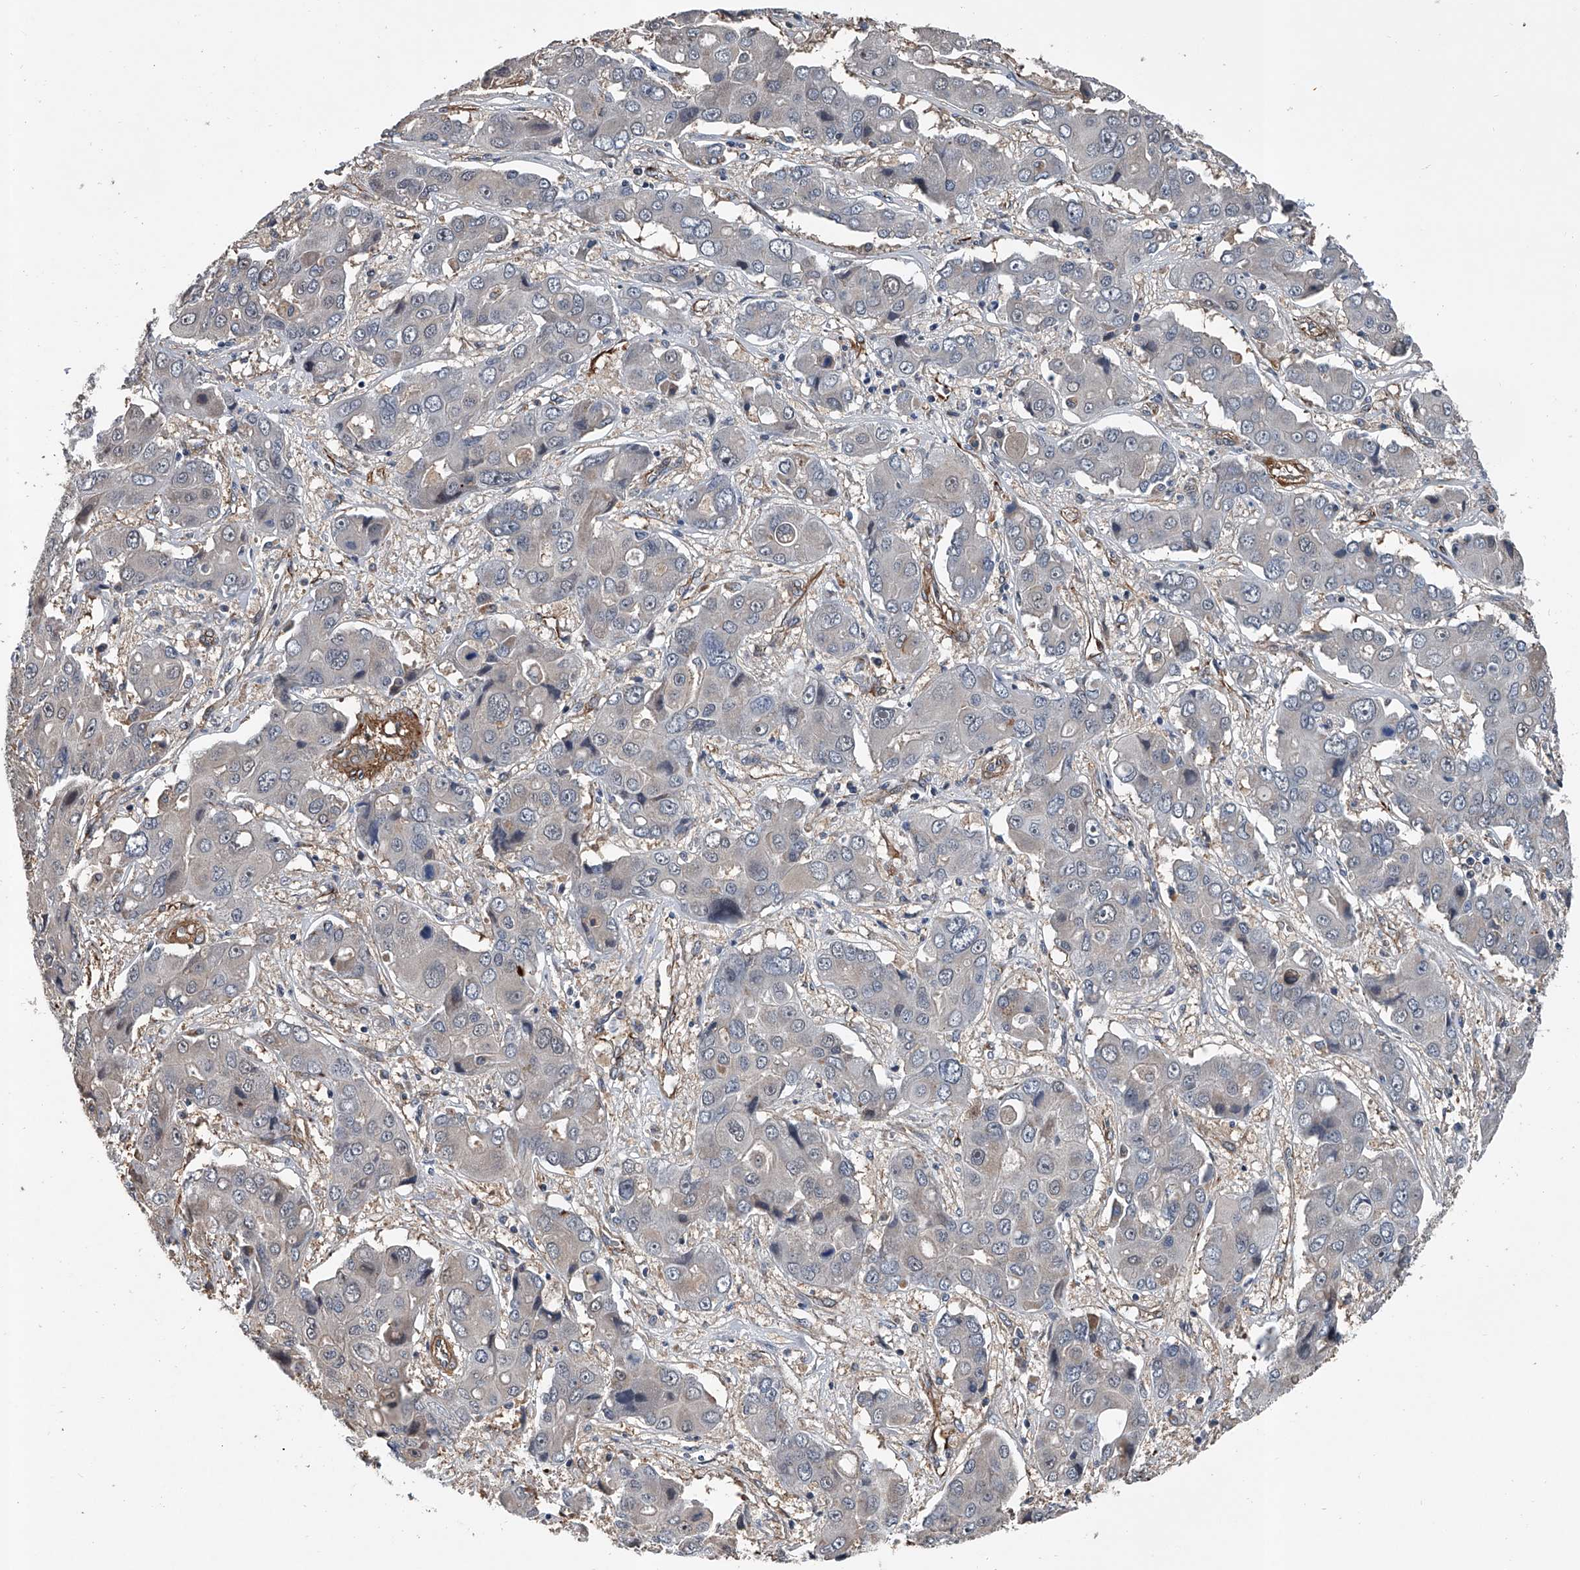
{"staining": {"intensity": "negative", "quantity": "none", "location": "none"}, "tissue": "liver cancer", "cell_type": "Tumor cells", "image_type": "cancer", "snomed": [{"axis": "morphology", "description": "Cholangiocarcinoma"}, {"axis": "topography", "description": "Liver"}], "caption": "Tumor cells are negative for brown protein staining in liver cholangiocarcinoma.", "gene": "LDLRAD2", "patient": {"sex": "male", "age": 67}}